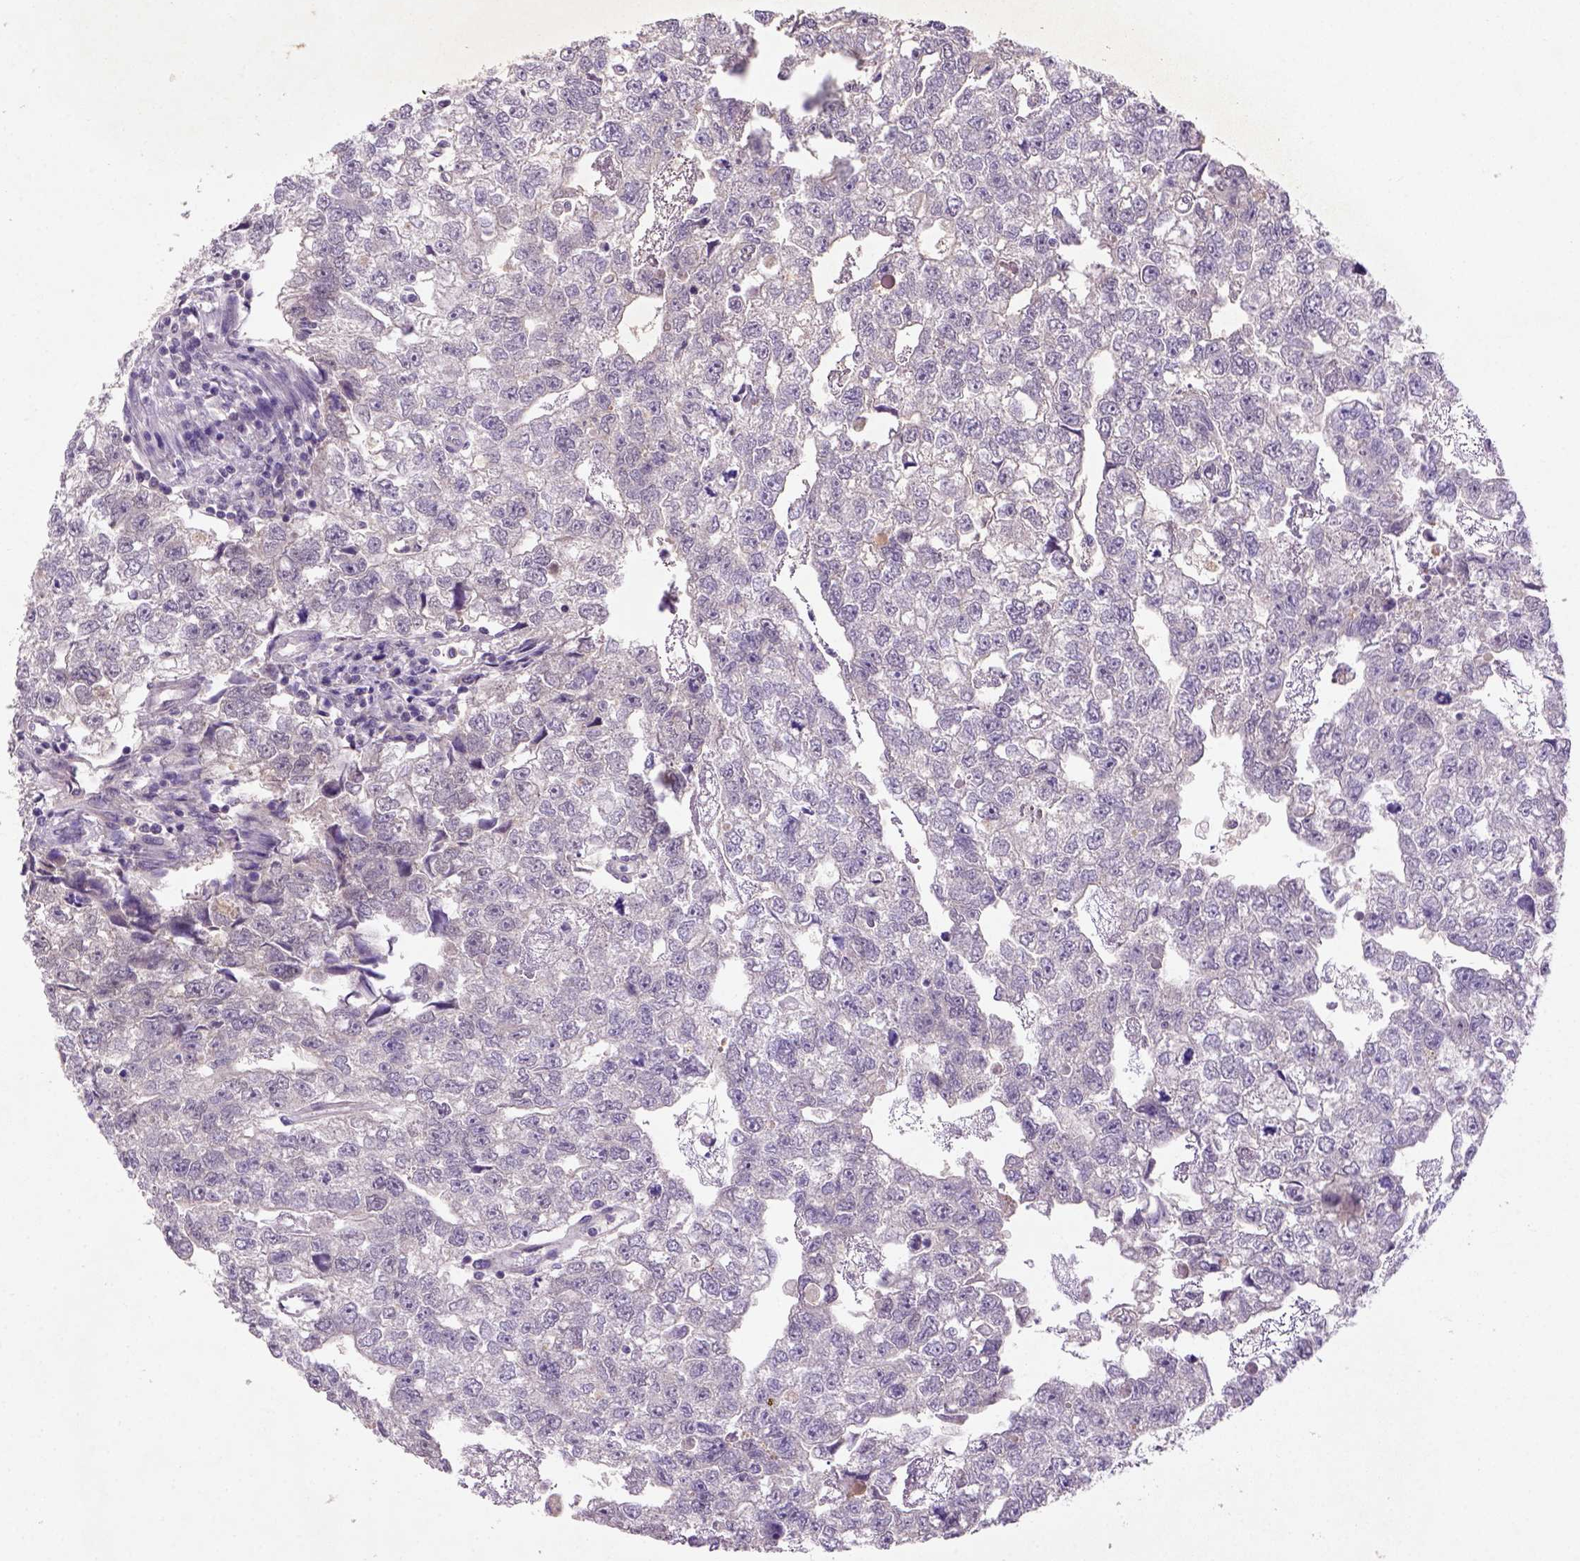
{"staining": {"intensity": "negative", "quantity": "none", "location": "none"}, "tissue": "testis cancer", "cell_type": "Tumor cells", "image_type": "cancer", "snomed": [{"axis": "morphology", "description": "Carcinoma, Embryonal, NOS"}, {"axis": "morphology", "description": "Teratoma, malignant, NOS"}, {"axis": "topography", "description": "Testis"}], "caption": "Immunohistochemical staining of human testis cancer displays no significant positivity in tumor cells.", "gene": "NLGN2", "patient": {"sex": "male", "age": 44}}